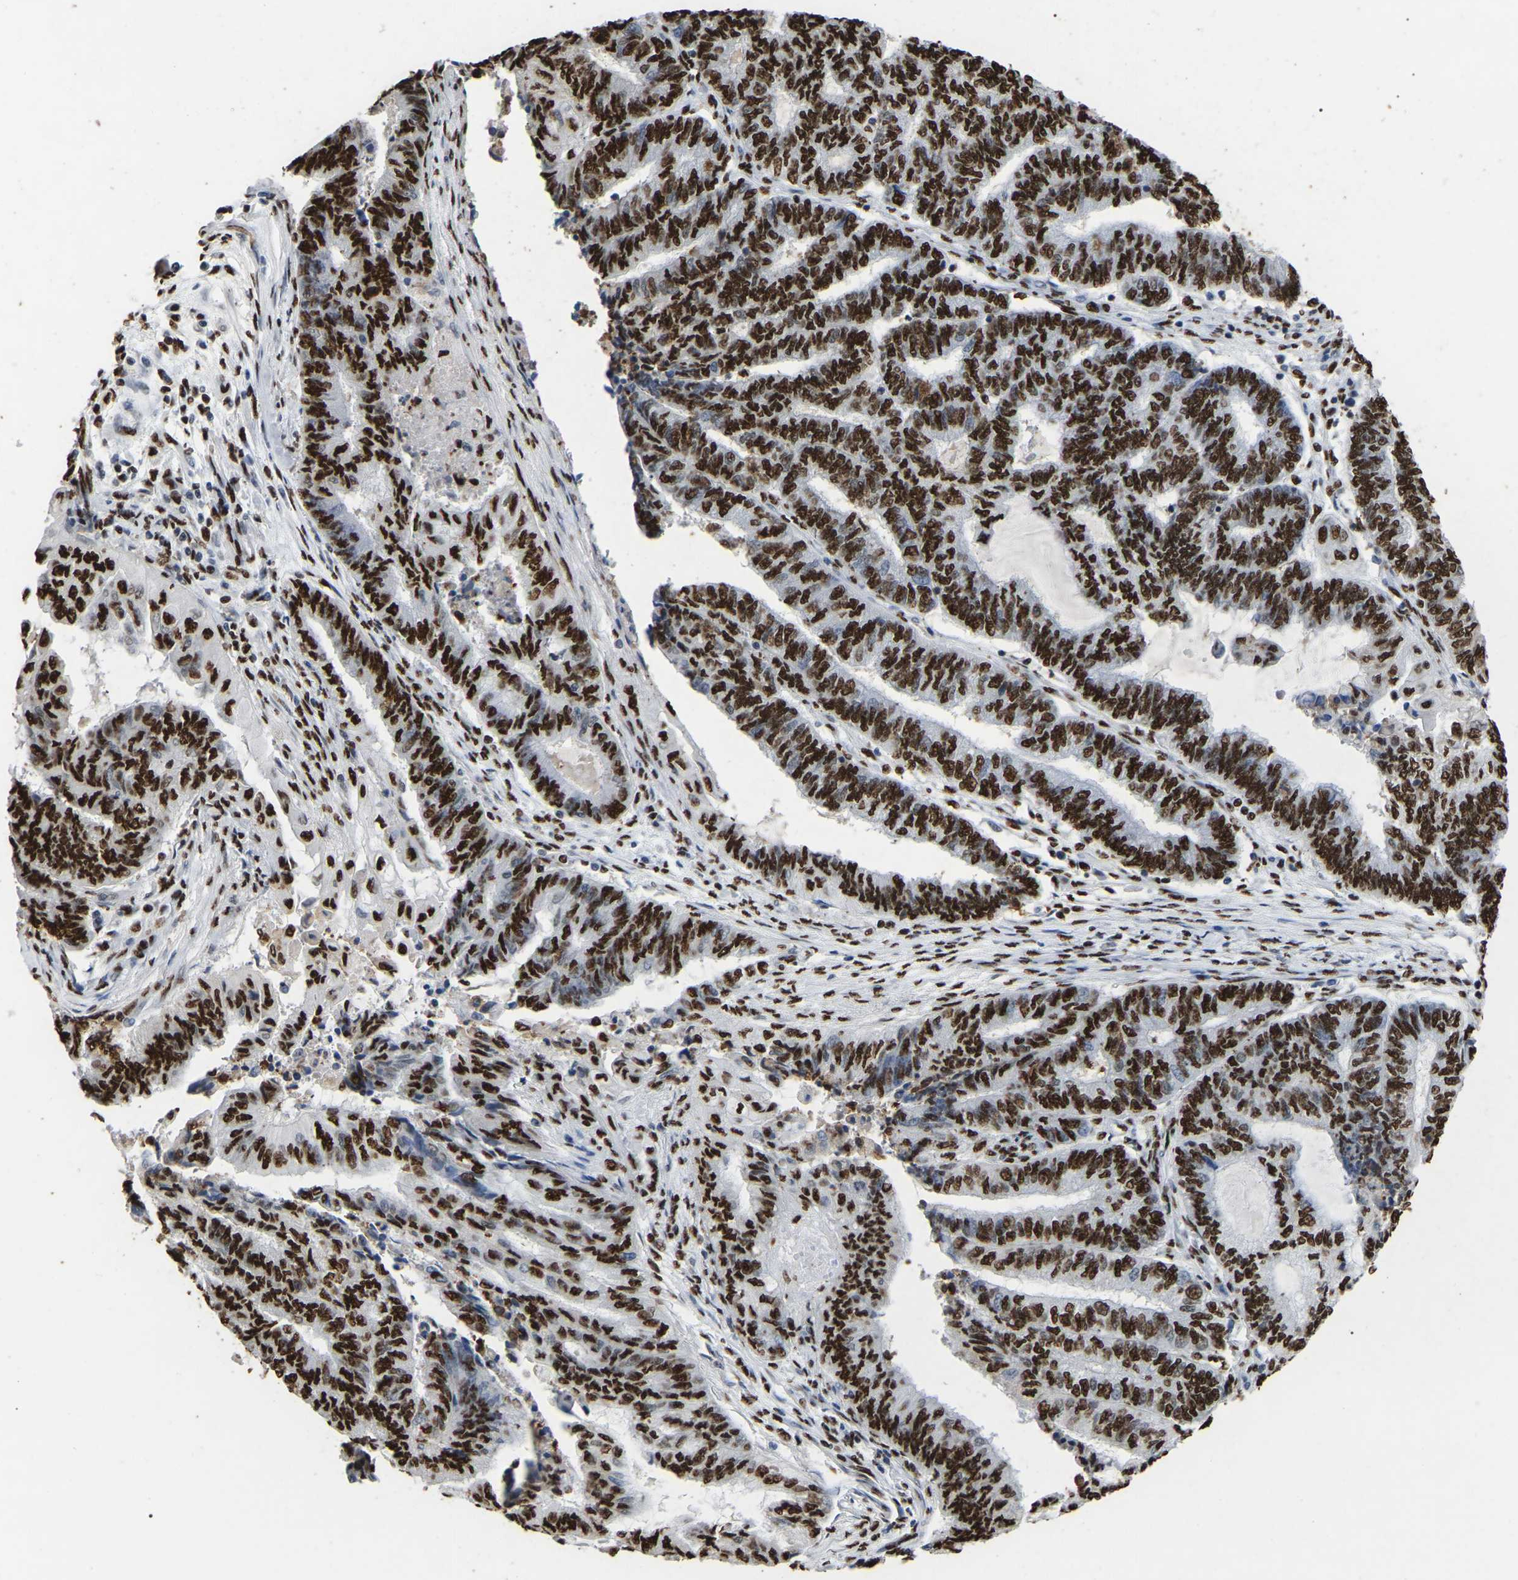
{"staining": {"intensity": "strong", "quantity": ">75%", "location": "nuclear"}, "tissue": "endometrial cancer", "cell_type": "Tumor cells", "image_type": "cancer", "snomed": [{"axis": "morphology", "description": "Adenocarcinoma, NOS"}, {"axis": "topography", "description": "Uterus"}, {"axis": "topography", "description": "Endometrium"}], "caption": "Immunohistochemical staining of adenocarcinoma (endometrial) reveals high levels of strong nuclear staining in approximately >75% of tumor cells. (Brightfield microscopy of DAB IHC at high magnification).", "gene": "RBL2", "patient": {"sex": "female", "age": 70}}